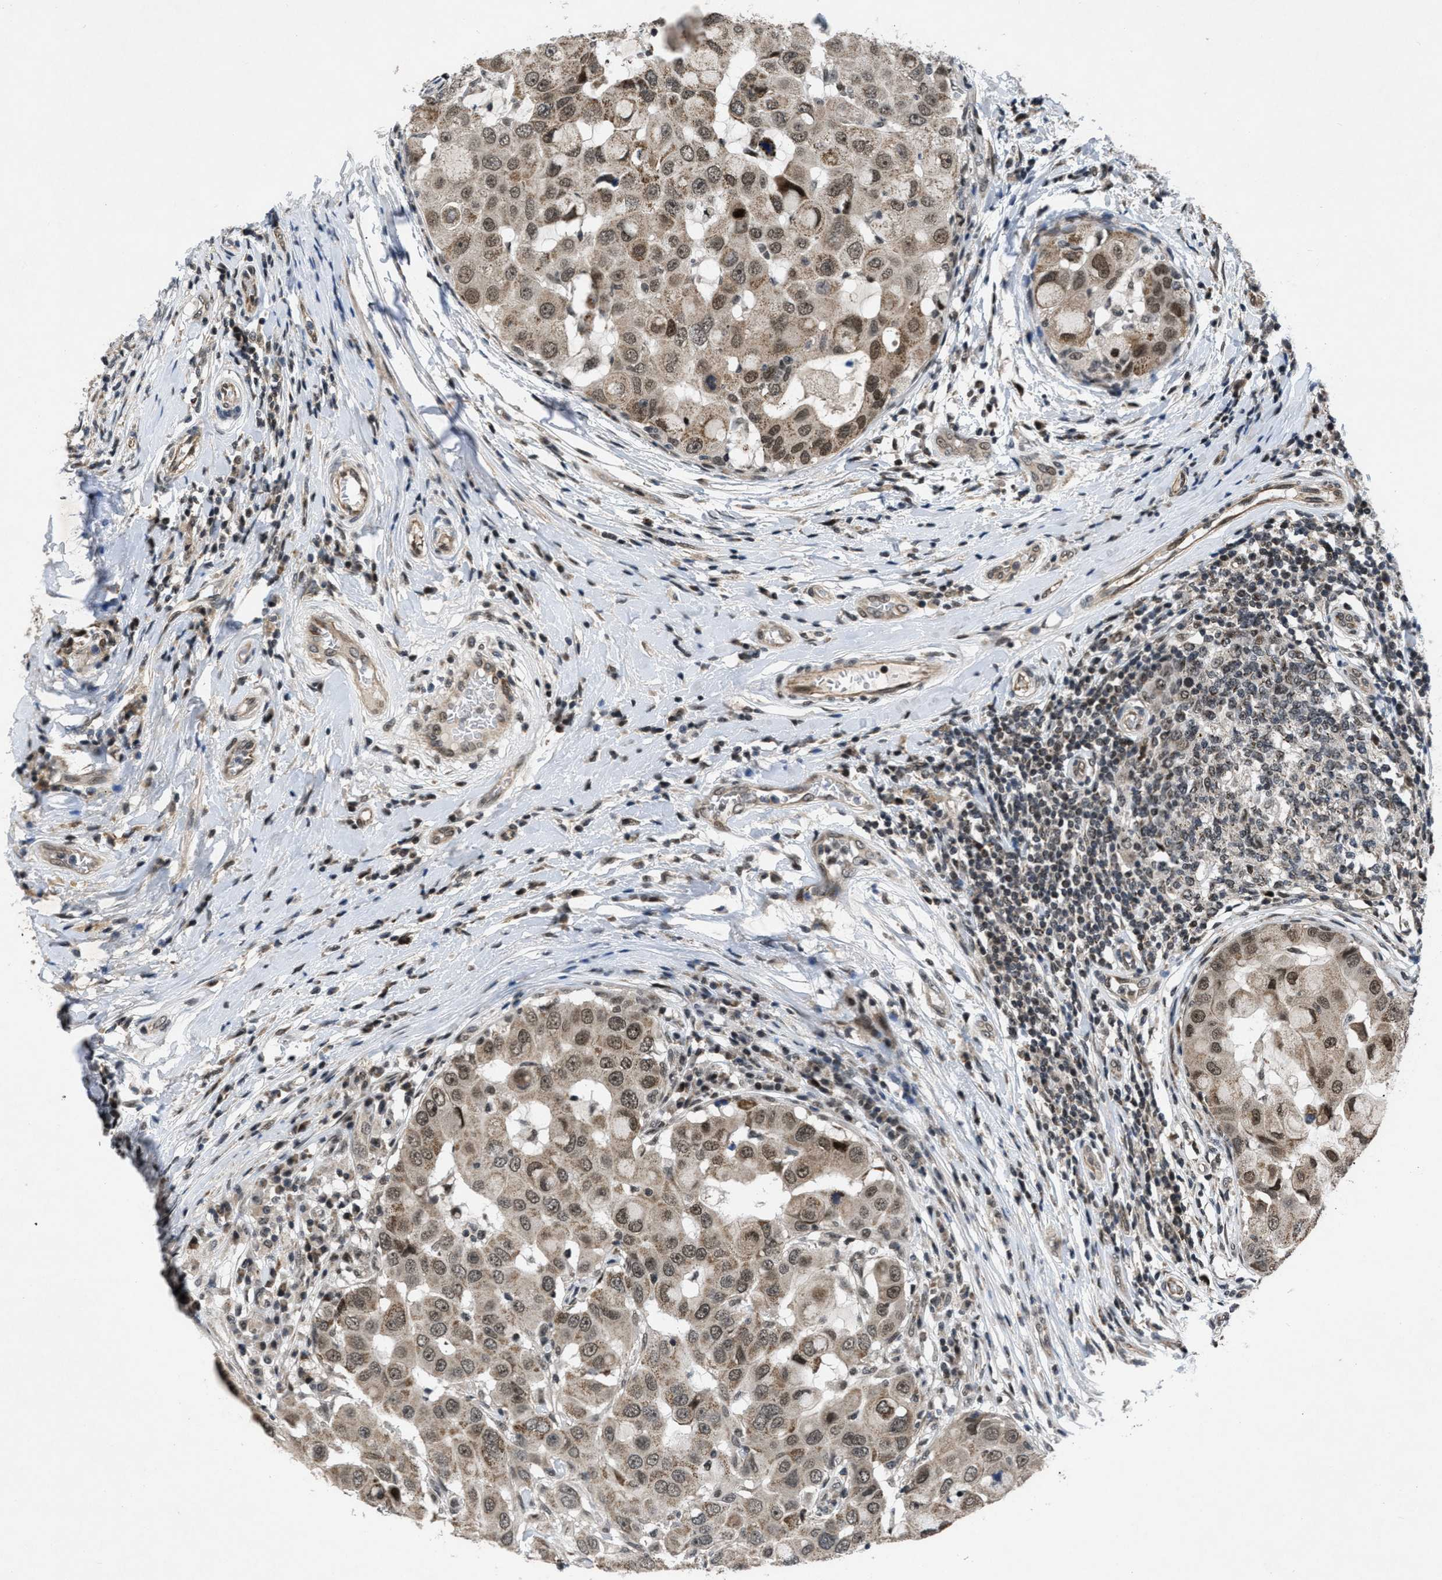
{"staining": {"intensity": "moderate", "quantity": ">75%", "location": "cytoplasmic/membranous,nuclear"}, "tissue": "breast cancer", "cell_type": "Tumor cells", "image_type": "cancer", "snomed": [{"axis": "morphology", "description": "Duct carcinoma"}, {"axis": "topography", "description": "Breast"}], "caption": "Immunohistochemical staining of breast cancer (invasive ductal carcinoma) shows medium levels of moderate cytoplasmic/membranous and nuclear expression in approximately >75% of tumor cells. (DAB = brown stain, brightfield microscopy at high magnification).", "gene": "ZNHIT1", "patient": {"sex": "female", "age": 27}}